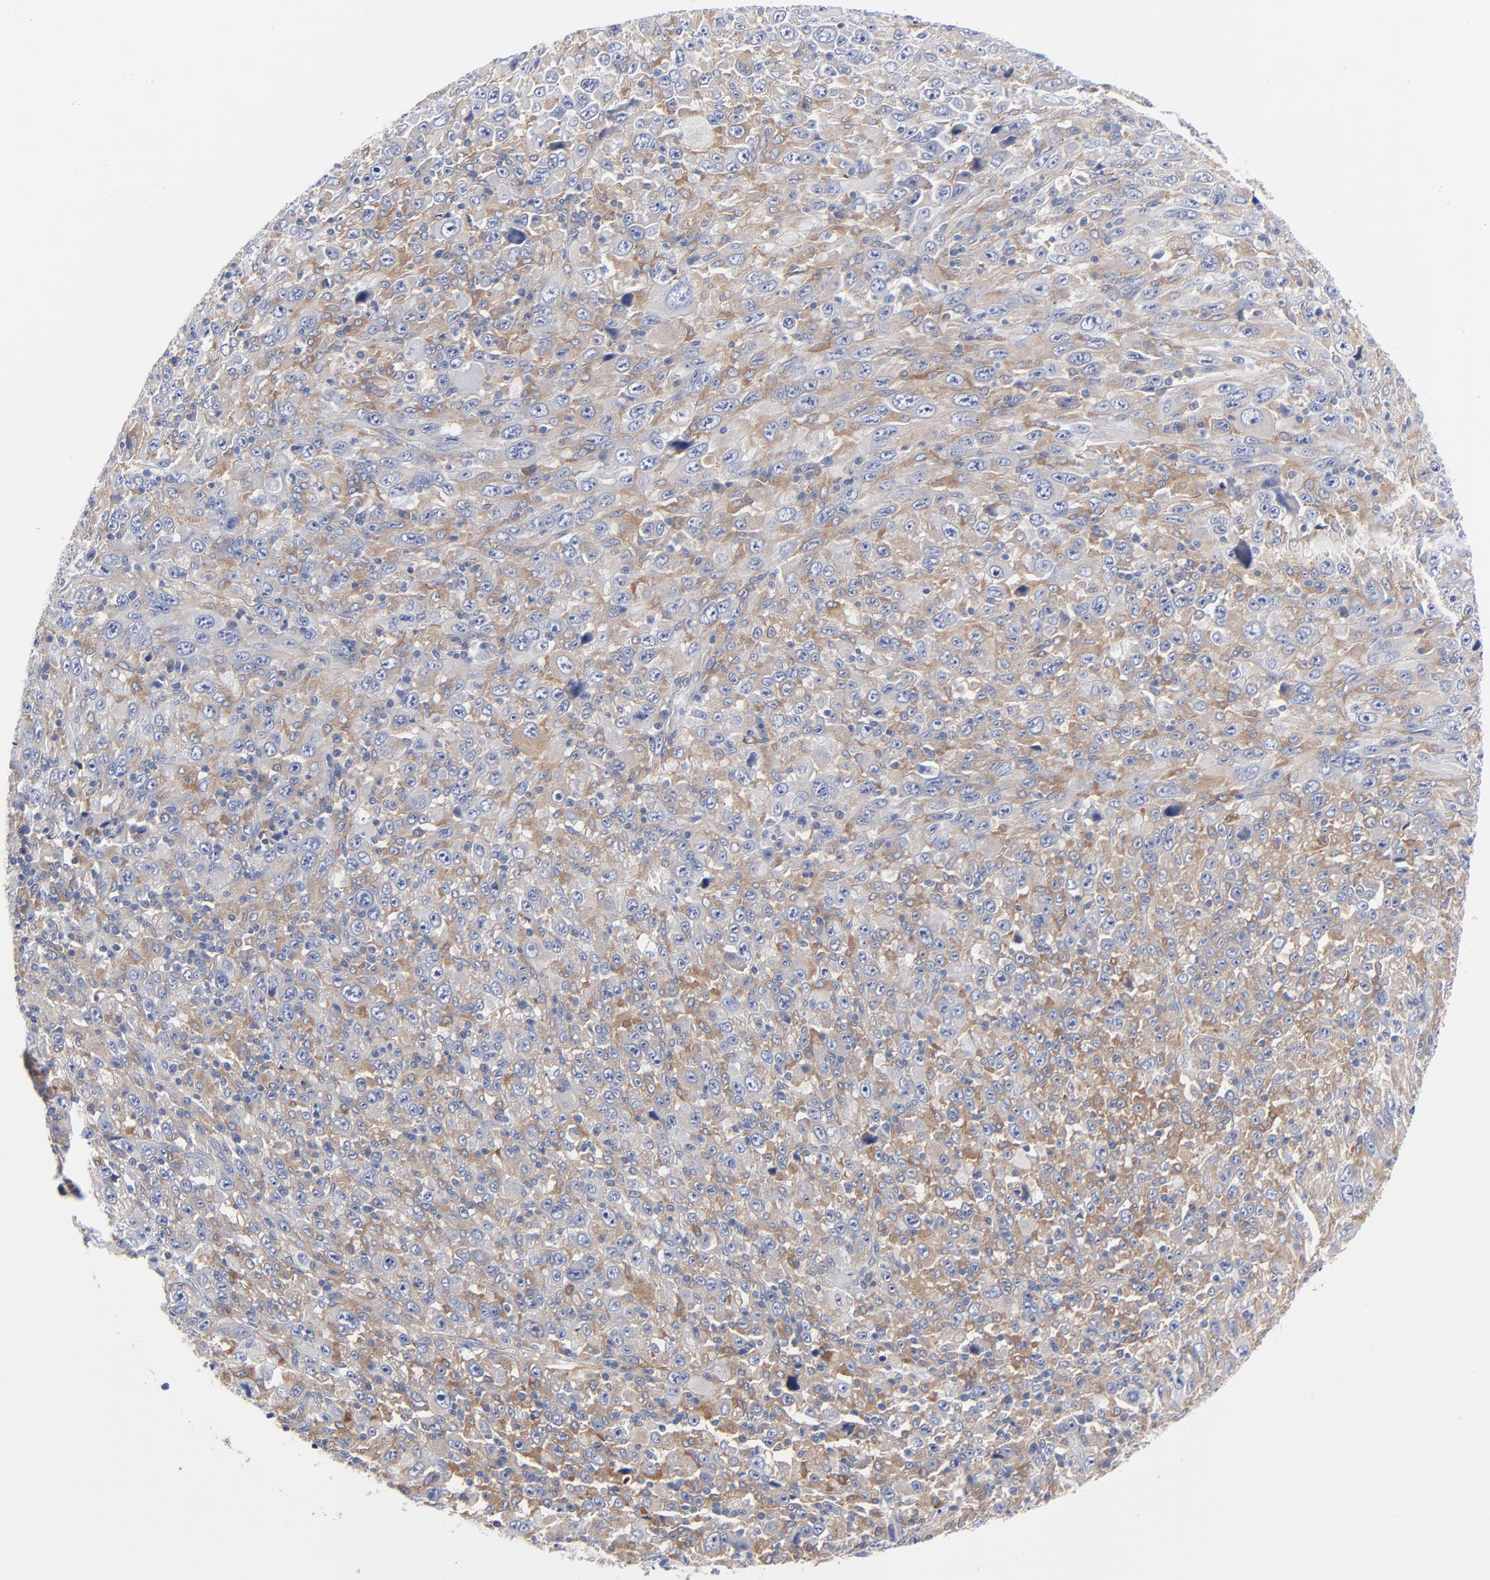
{"staining": {"intensity": "moderate", "quantity": "25%-75%", "location": "cytoplasmic/membranous"}, "tissue": "melanoma", "cell_type": "Tumor cells", "image_type": "cancer", "snomed": [{"axis": "morphology", "description": "Malignant melanoma, Metastatic site"}, {"axis": "topography", "description": "Skin"}], "caption": "Malignant melanoma (metastatic site) stained with a protein marker demonstrates moderate staining in tumor cells.", "gene": "STAT2", "patient": {"sex": "female", "age": 56}}